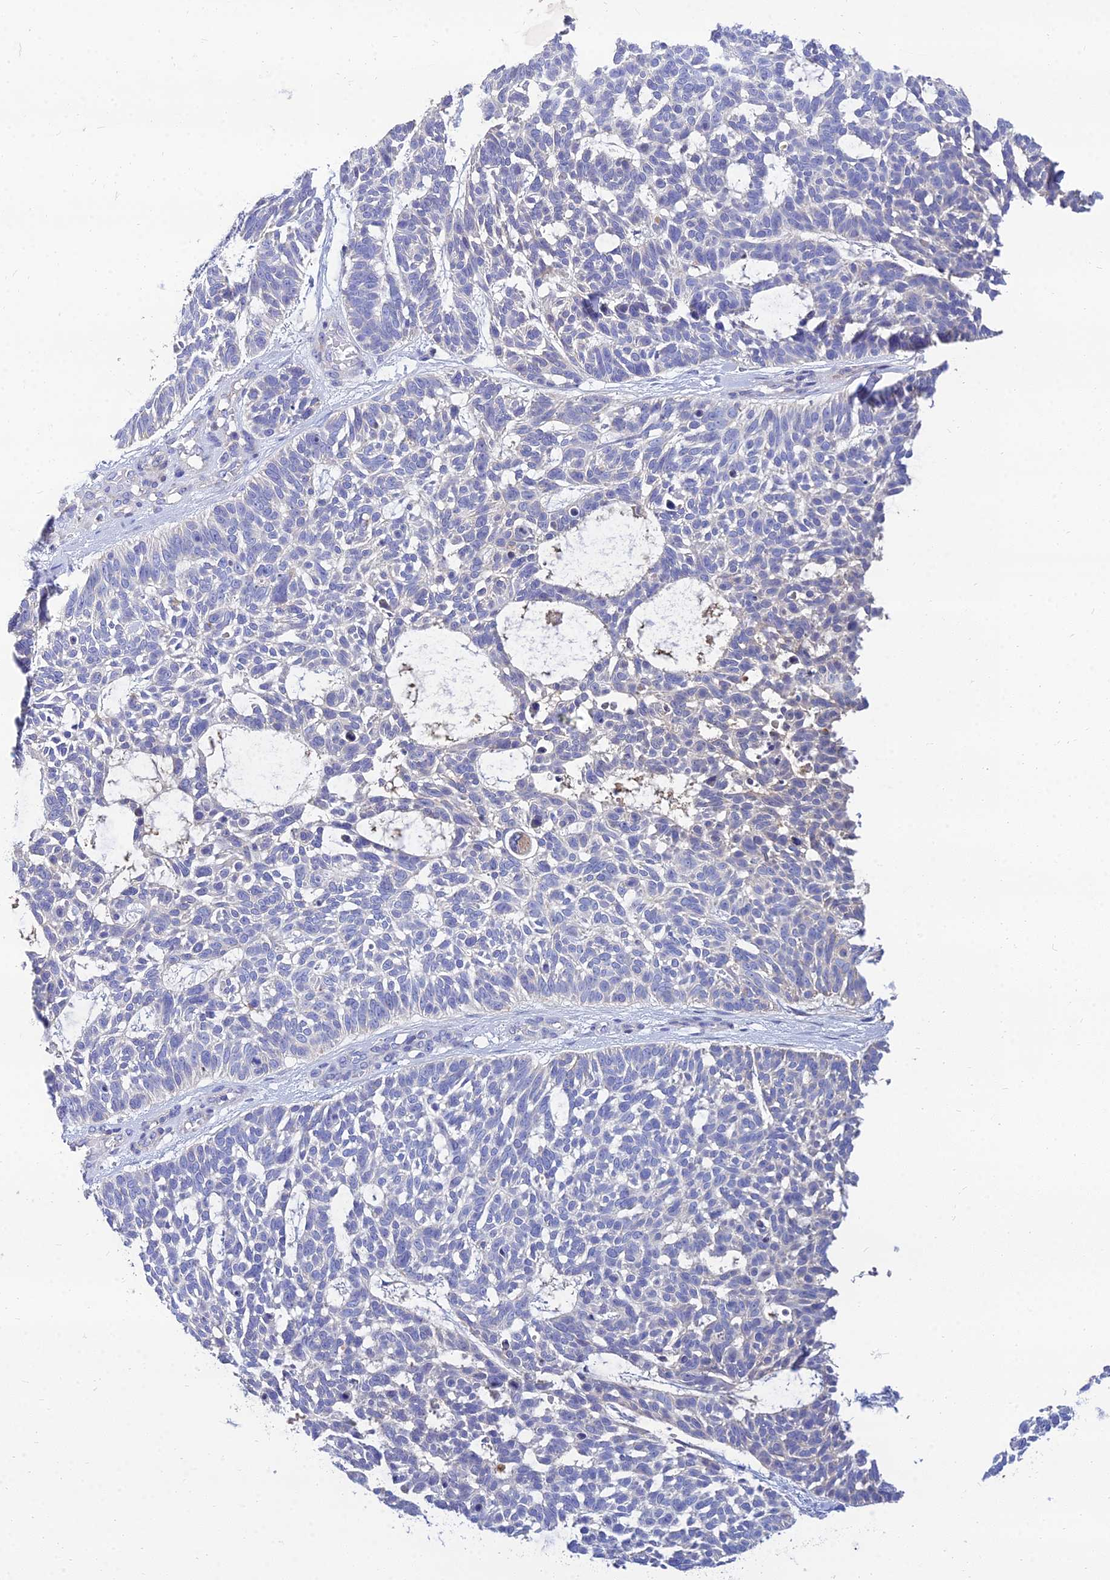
{"staining": {"intensity": "negative", "quantity": "none", "location": "none"}, "tissue": "skin cancer", "cell_type": "Tumor cells", "image_type": "cancer", "snomed": [{"axis": "morphology", "description": "Basal cell carcinoma"}, {"axis": "topography", "description": "Skin"}], "caption": "The histopathology image demonstrates no significant positivity in tumor cells of basal cell carcinoma (skin). (Immunohistochemistry (ihc), brightfield microscopy, high magnification).", "gene": "NPY", "patient": {"sex": "male", "age": 88}}